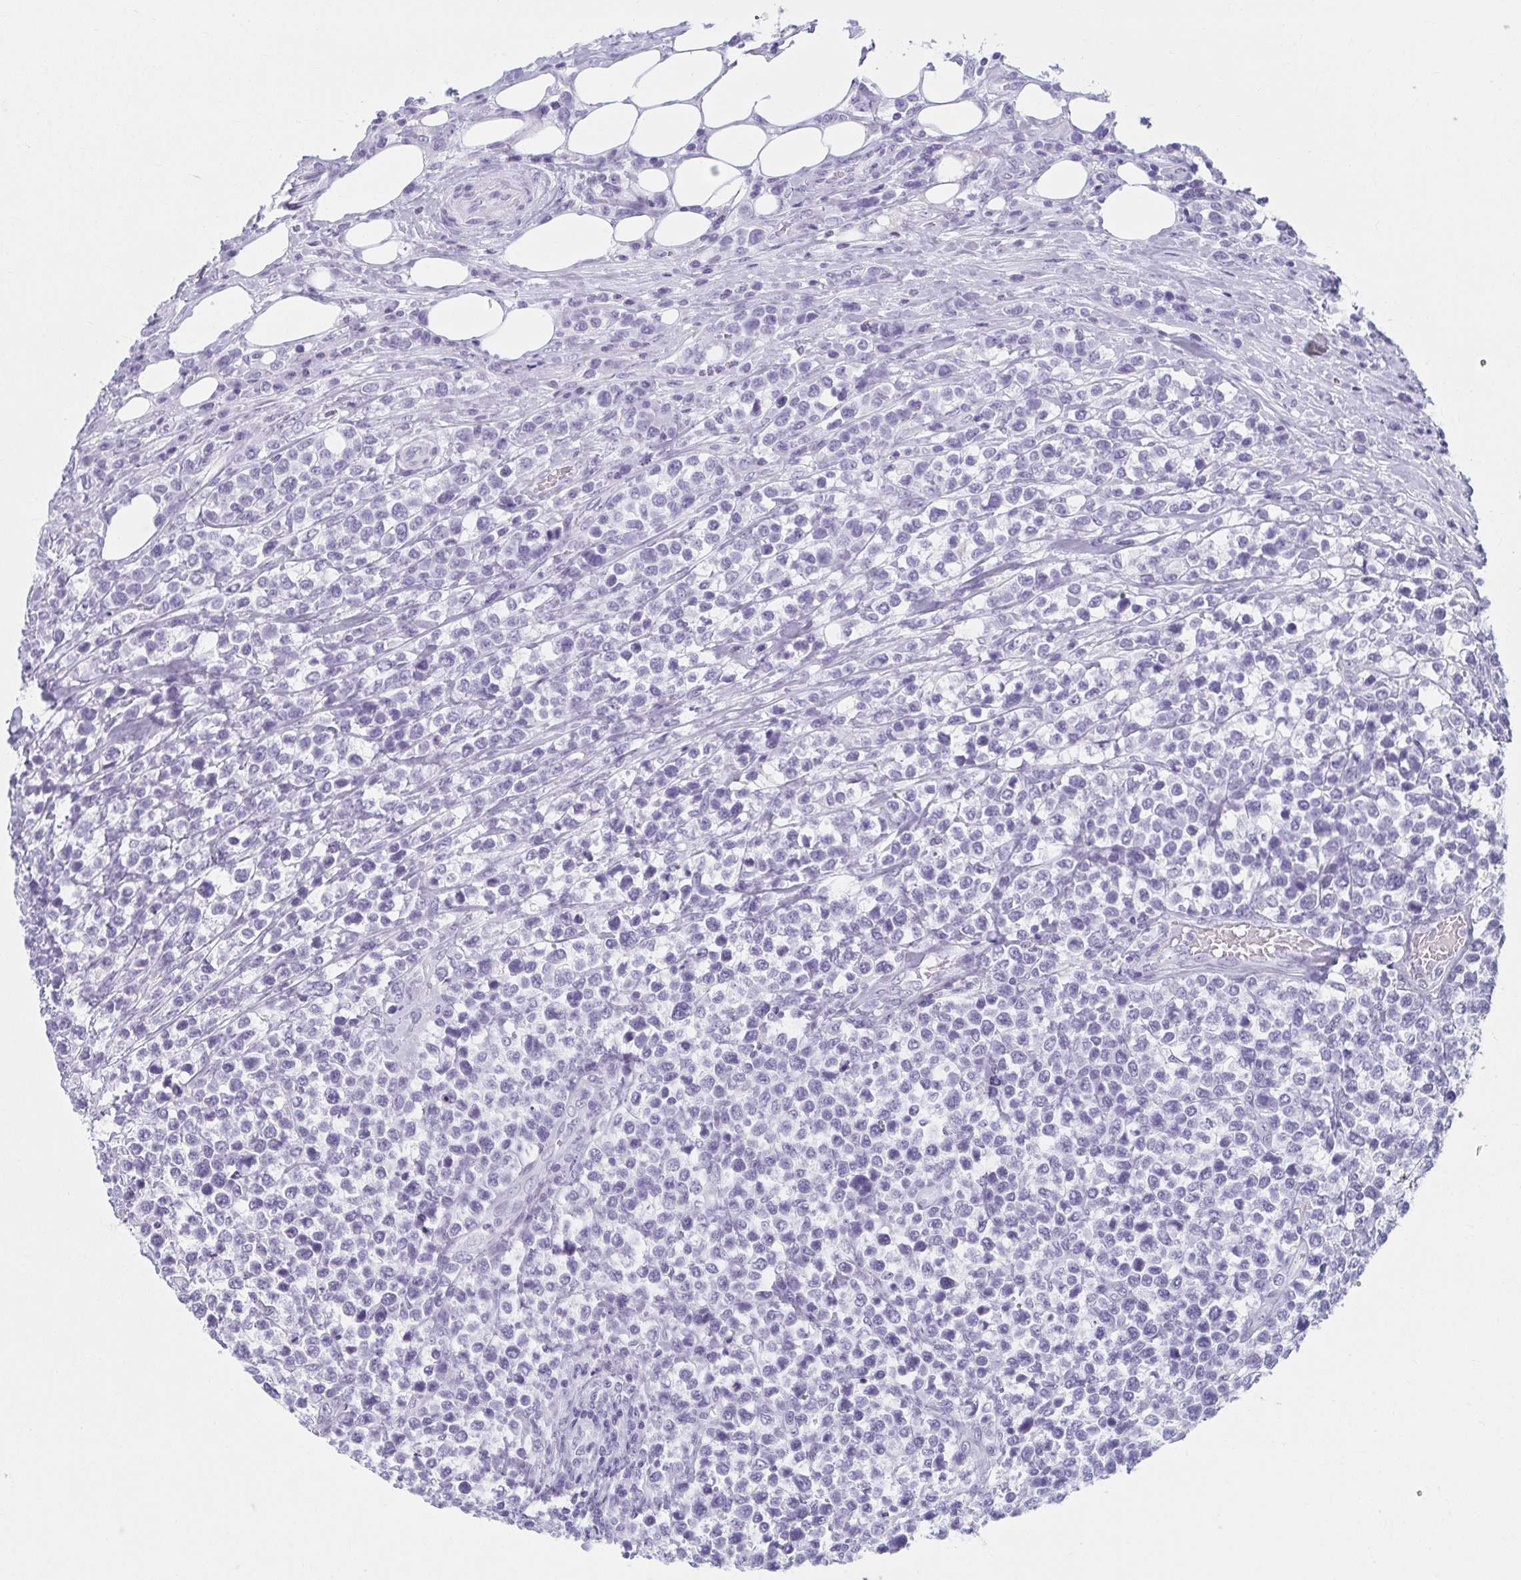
{"staining": {"intensity": "negative", "quantity": "none", "location": "none"}, "tissue": "lymphoma", "cell_type": "Tumor cells", "image_type": "cancer", "snomed": [{"axis": "morphology", "description": "Malignant lymphoma, non-Hodgkin's type, High grade"}, {"axis": "topography", "description": "Soft tissue"}], "caption": "Tumor cells show no significant protein staining in lymphoma.", "gene": "MOBP", "patient": {"sex": "female", "age": 56}}